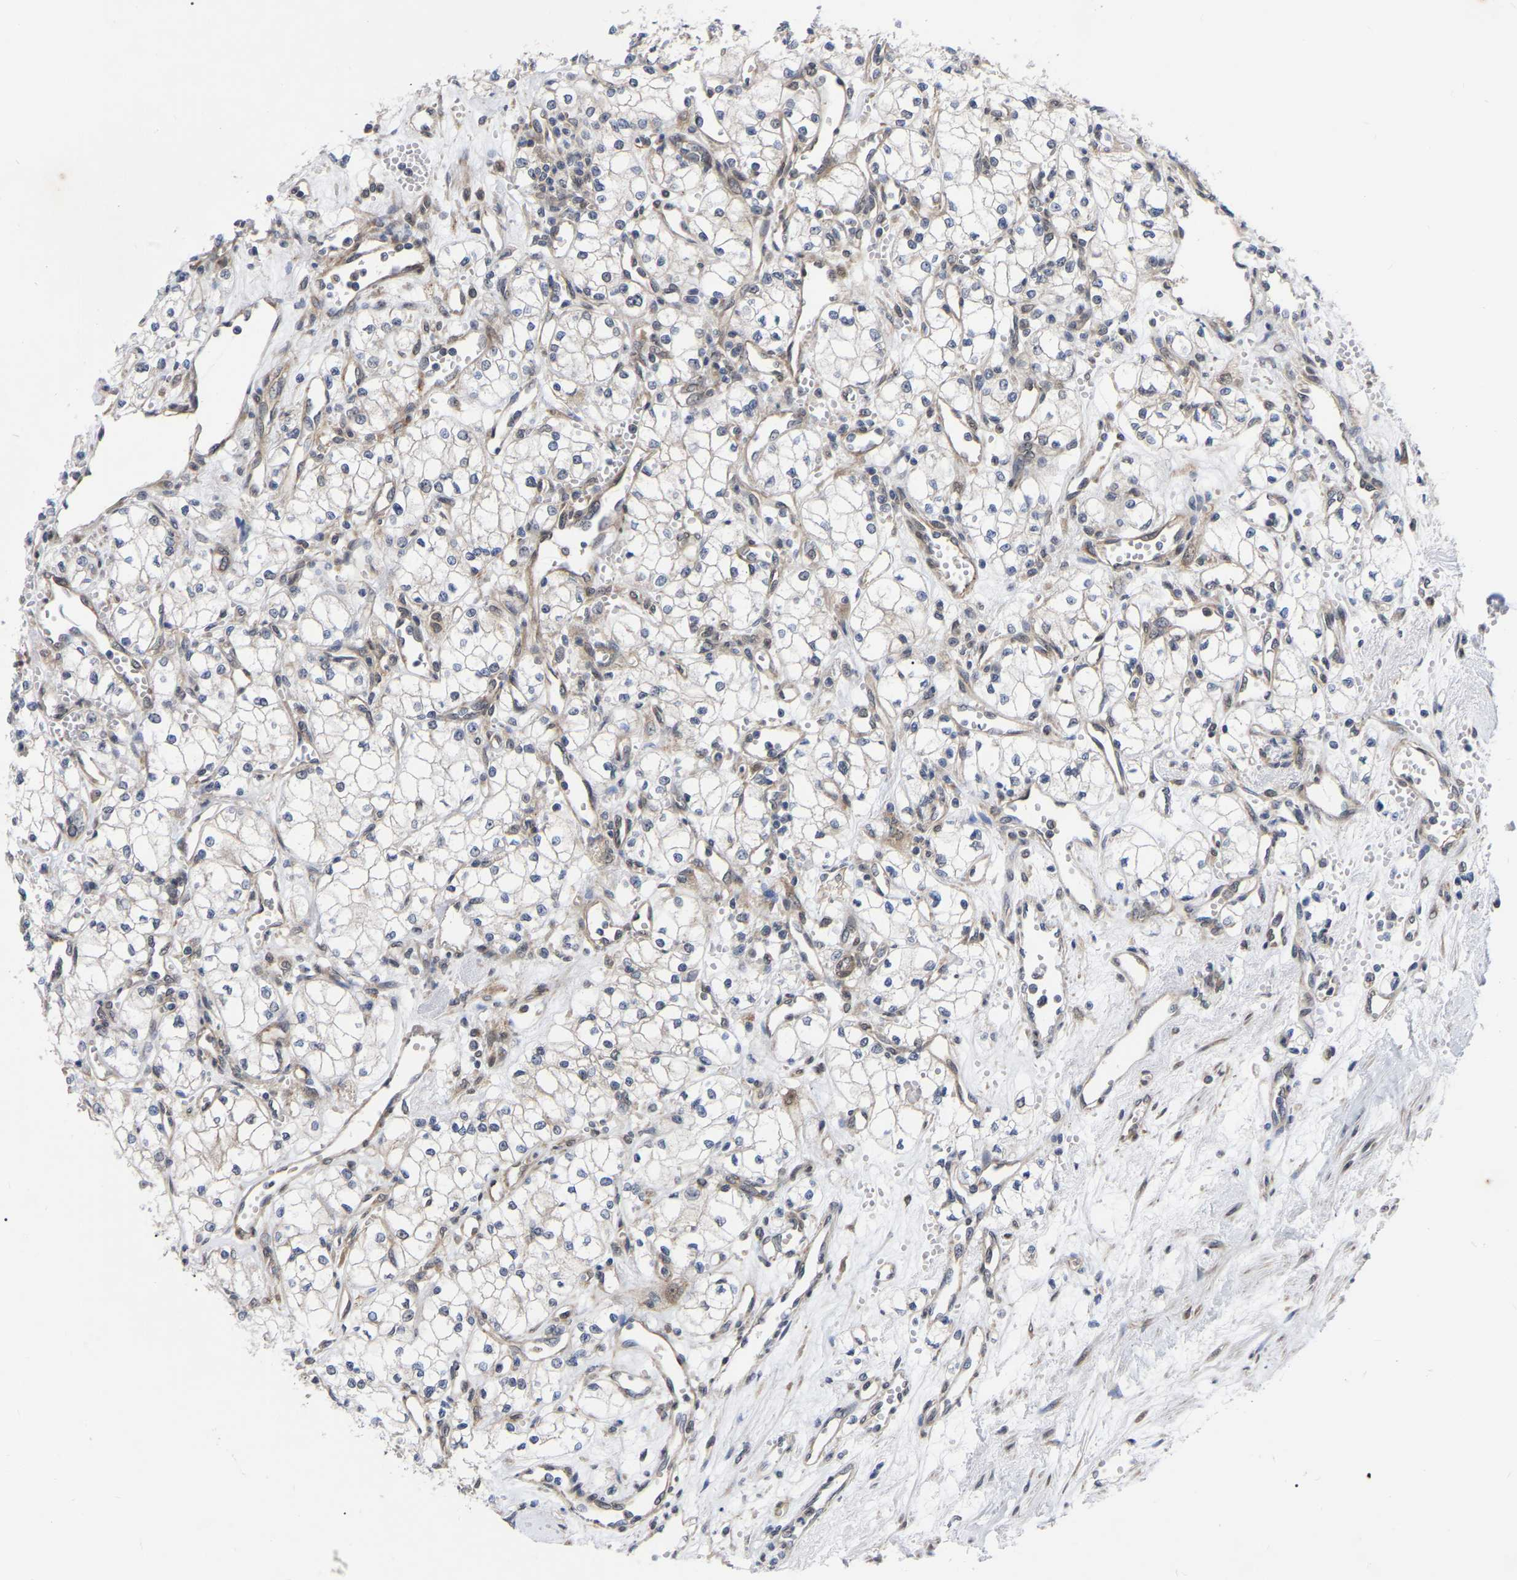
{"staining": {"intensity": "negative", "quantity": "none", "location": "none"}, "tissue": "renal cancer", "cell_type": "Tumor cells", "image_type": "cancer", "snomed": [{"axis": "morphology", "description": "Adenocarcinoma, NOS"}, {"axis": "topography", "description": "Kidney"}], "caption": "A high-resolution micrograph shows immunohistochemistry (IHC) staining of renal cancer (adenocarcinoma), which displays no significant positivity in tumor cells.", "gene": "UBE4B", "patient": {"sex": "male", "age": 59}}